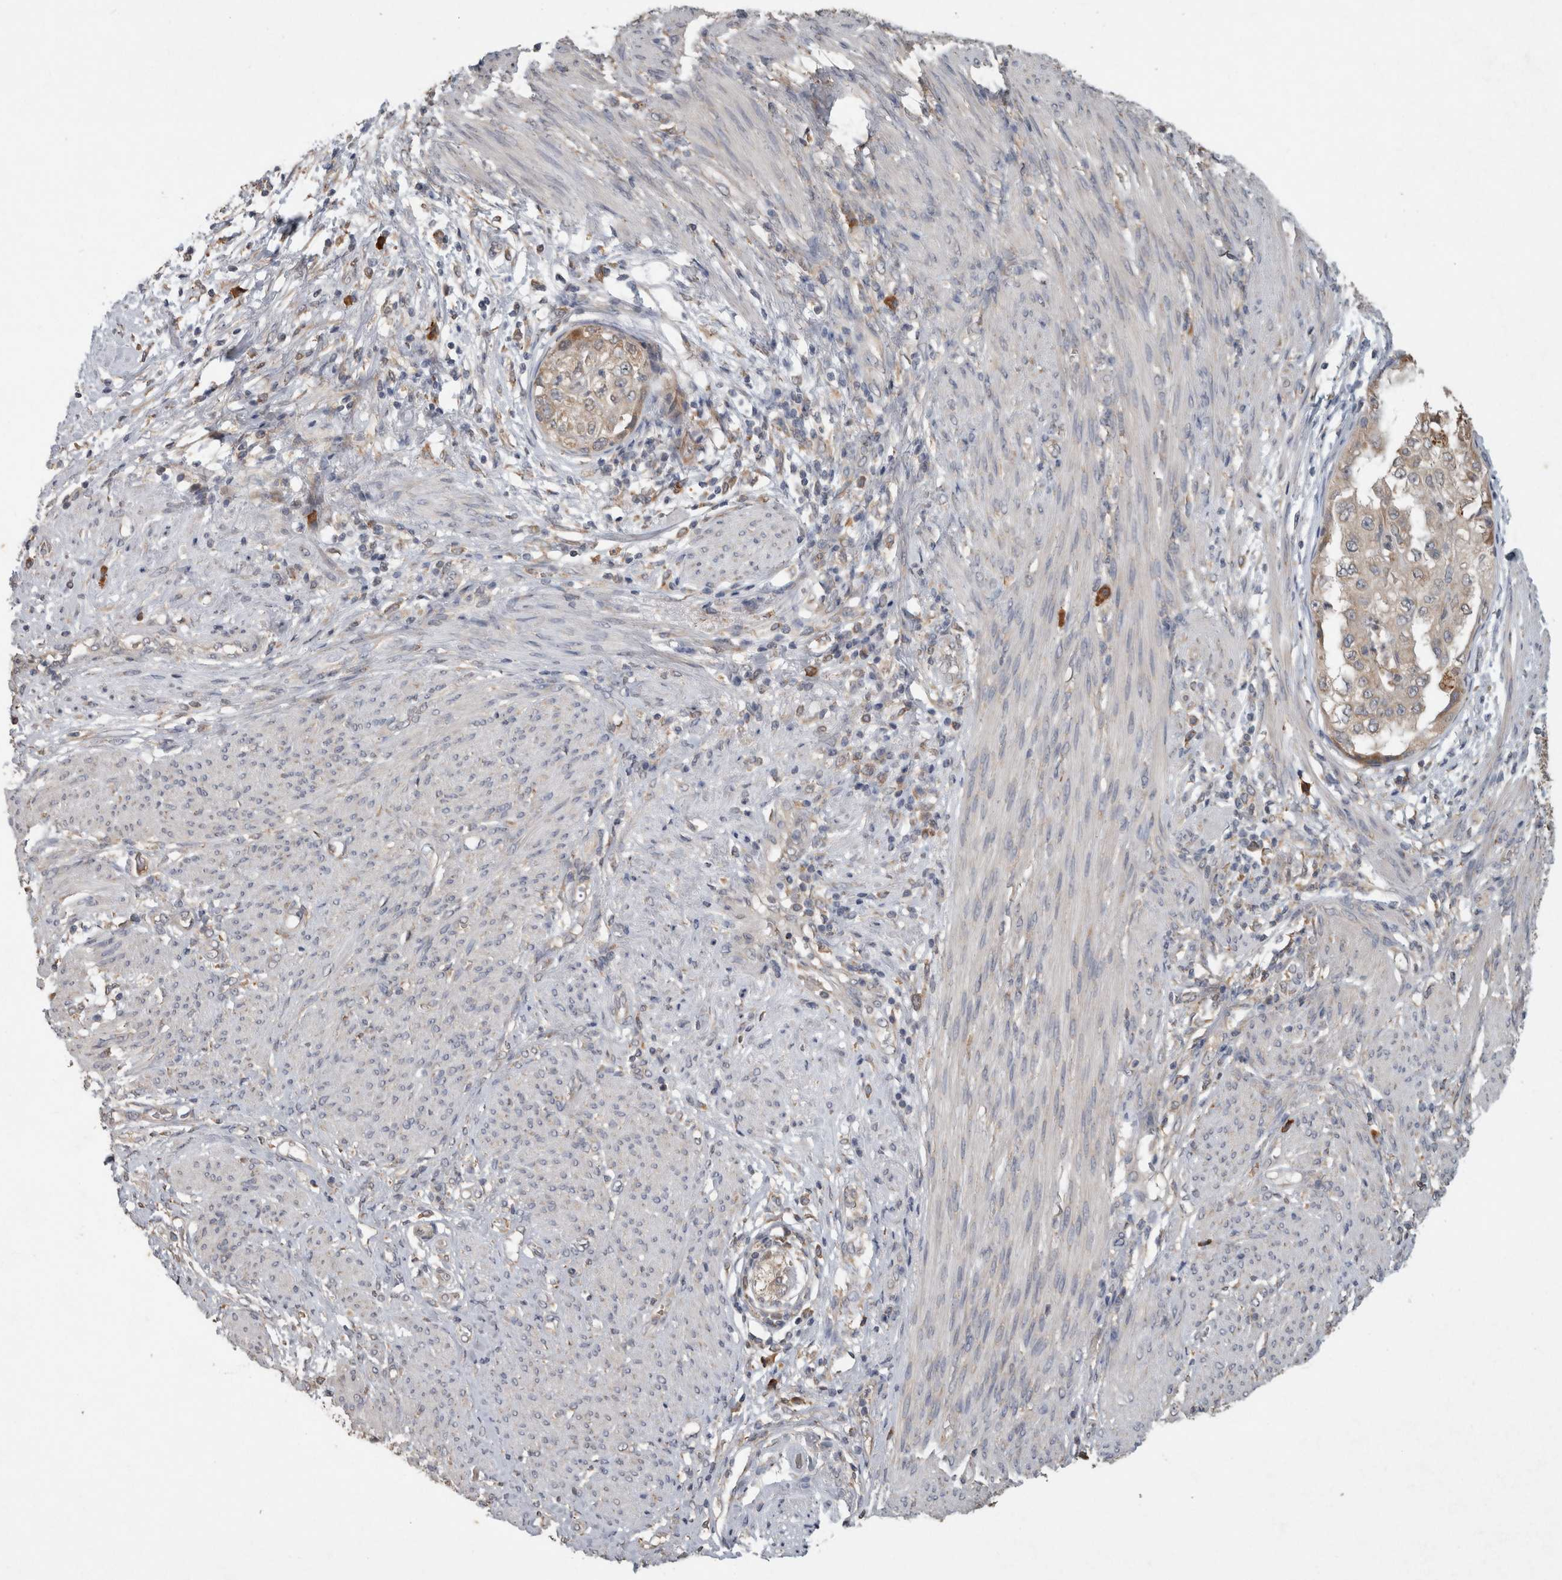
{"staining": {"intensity": "weak", "quantity": ">75%", "location": "cytoplasmic/membranous"}, "tissue": "endometrial cancer", "cell_type": "Tumor cells", "image_type": "cancer", "snomed": [{"axis": "morphology", "description": "Adenocarcinoma, NOS"}, {"axis": "topography", "description": "Endometrium"}], "caption": "Brown immunohistochemical staining in human endometrial cancer (adenocarcinoma) shows weak cytoplasmic/membranous expression in about >75% of tumor cells.", "gene": "ADGRL3", "patient": {"sex": "female", "age": 85}}